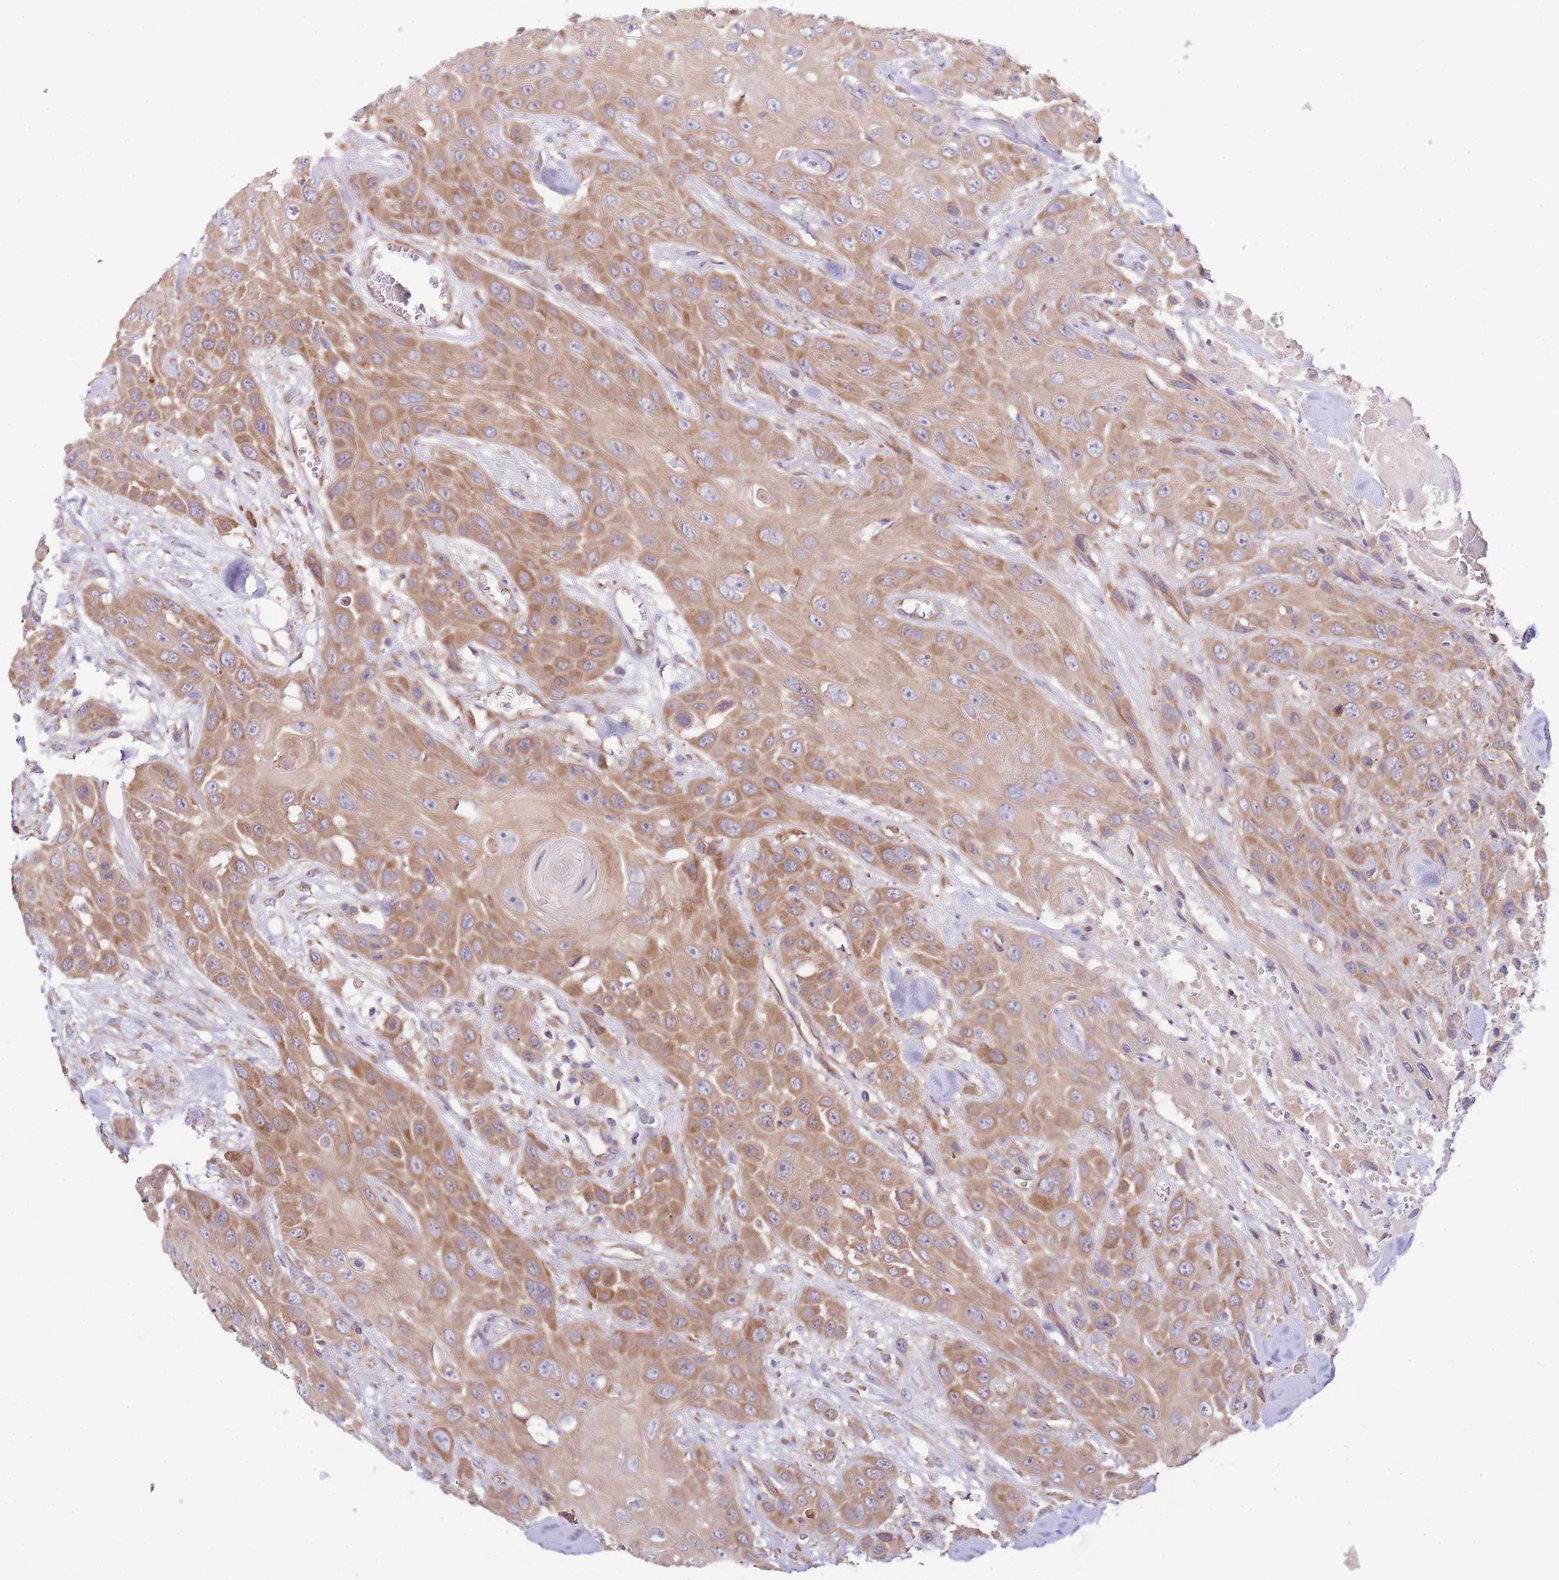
{"staining": {"intensity": "moderate", "quantity": ">75%", "location": "cytoplasmic/membranous"}, "tissue": "head and neck cancer", "cell_type": "Tumor cells", "image_type": "cancer", "snomed": [{"axis": "morphology", "description": "Squamous cell carcinoma, NOS"}, {"axis": "topography", "description": "Head-Neck"}], "caption": "Squamous cell carcinoma (head and neck) stained for a protein (brown) demonstrates moderate cytoplasmic/membranous positive positivity in approximately >75% of tumor cells.", "gene": "BEX1", "patient": {"sex": "male", "age": 81}}